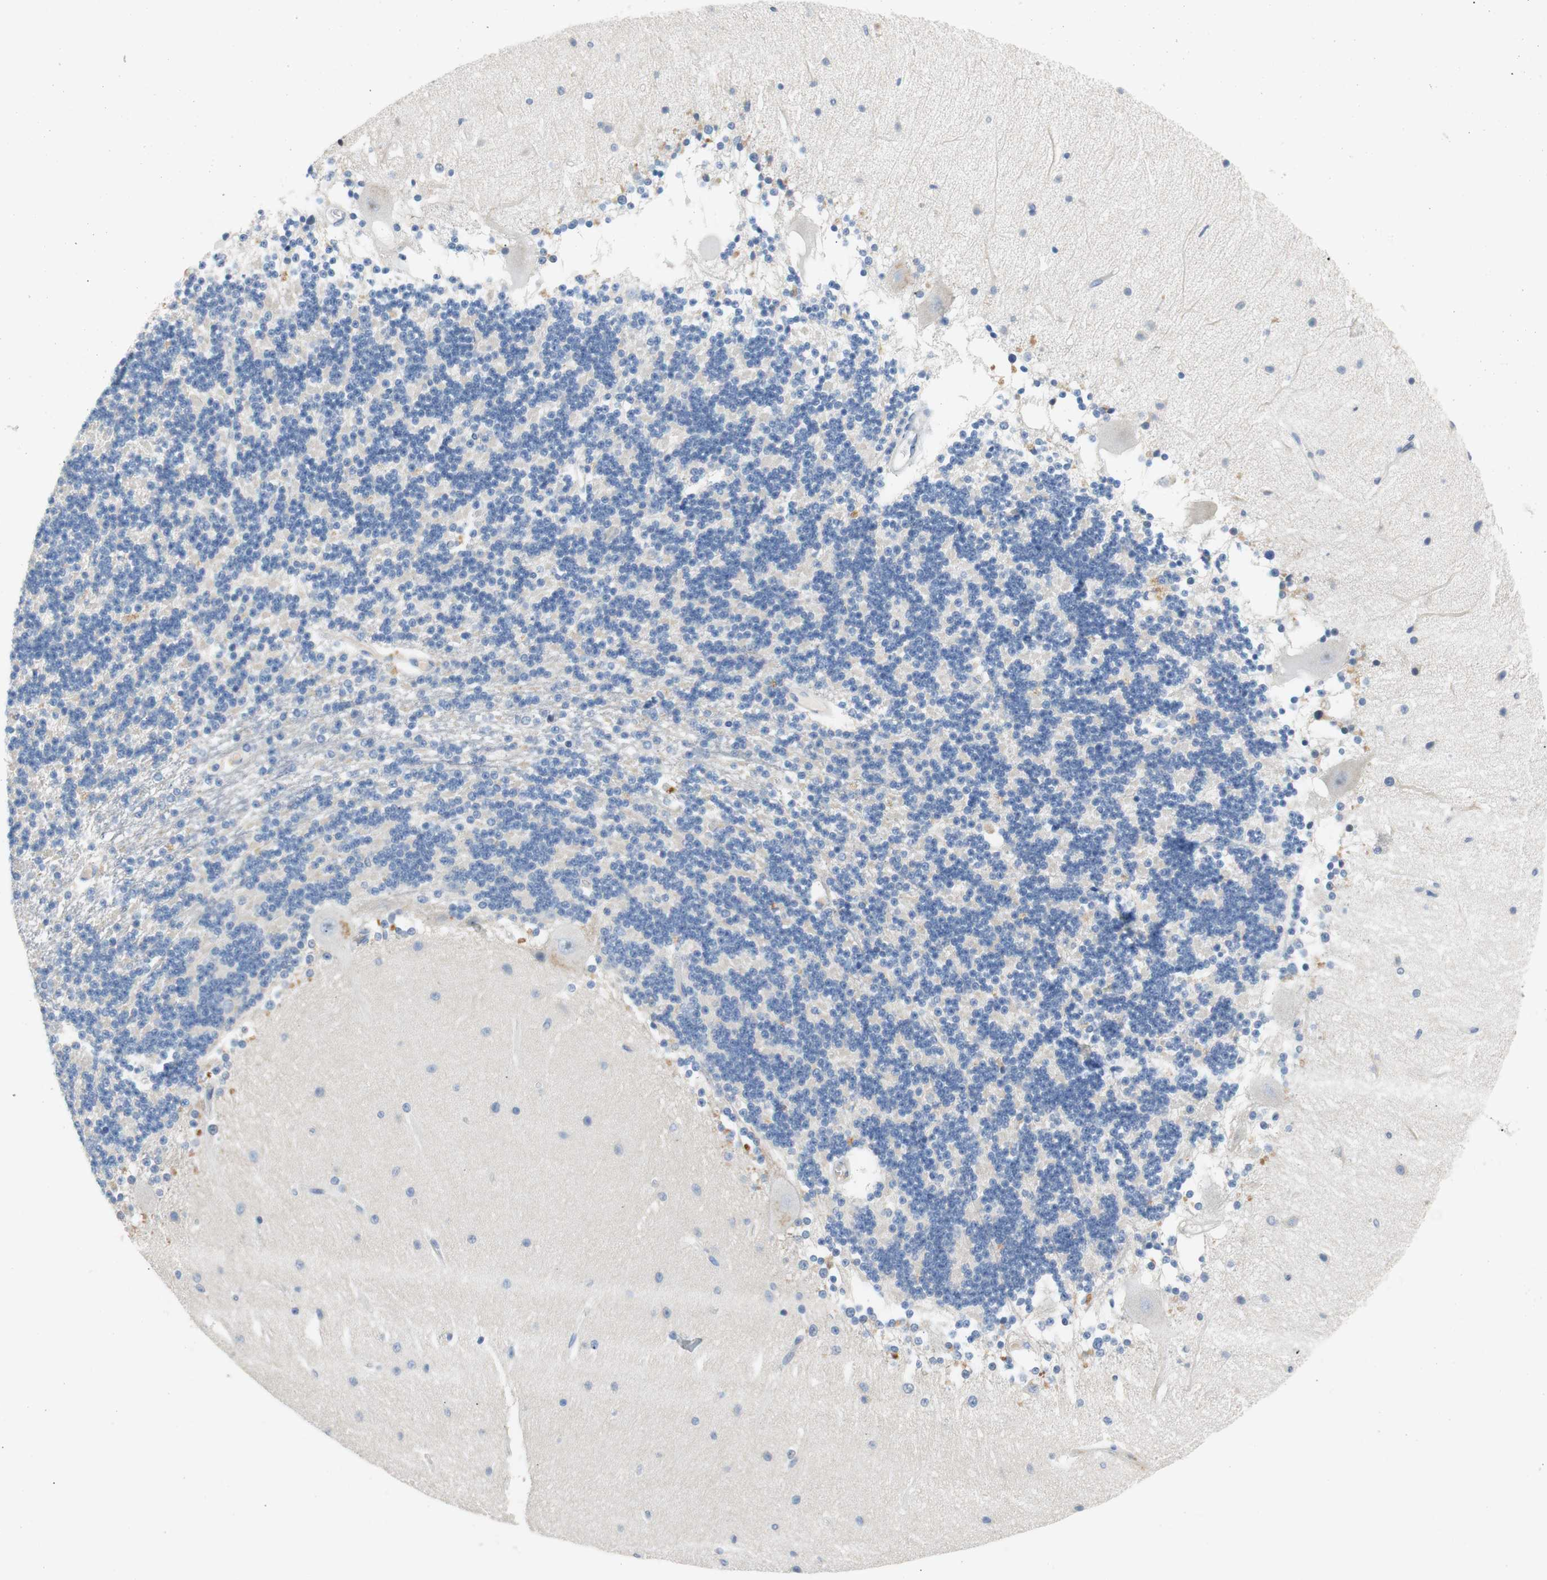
{"staining": {"intensity": "negative", "quantity": "none", "location": "none"}, "tissue": "cerebellum", "cell_type": "Cells in granular layer", "image_type": "normal", "snomed": [{"axis": "morphology", "description": "Normal tissue, NOS"}, {"axis": "topography", "description": "Cerebellum"}], "caption": "Immunohistochemistry of normal human cerebellum shows no positivity in cells in granular layer.", "gene": "CCM2L", "patient": {"sex": "female", "age": 54}}